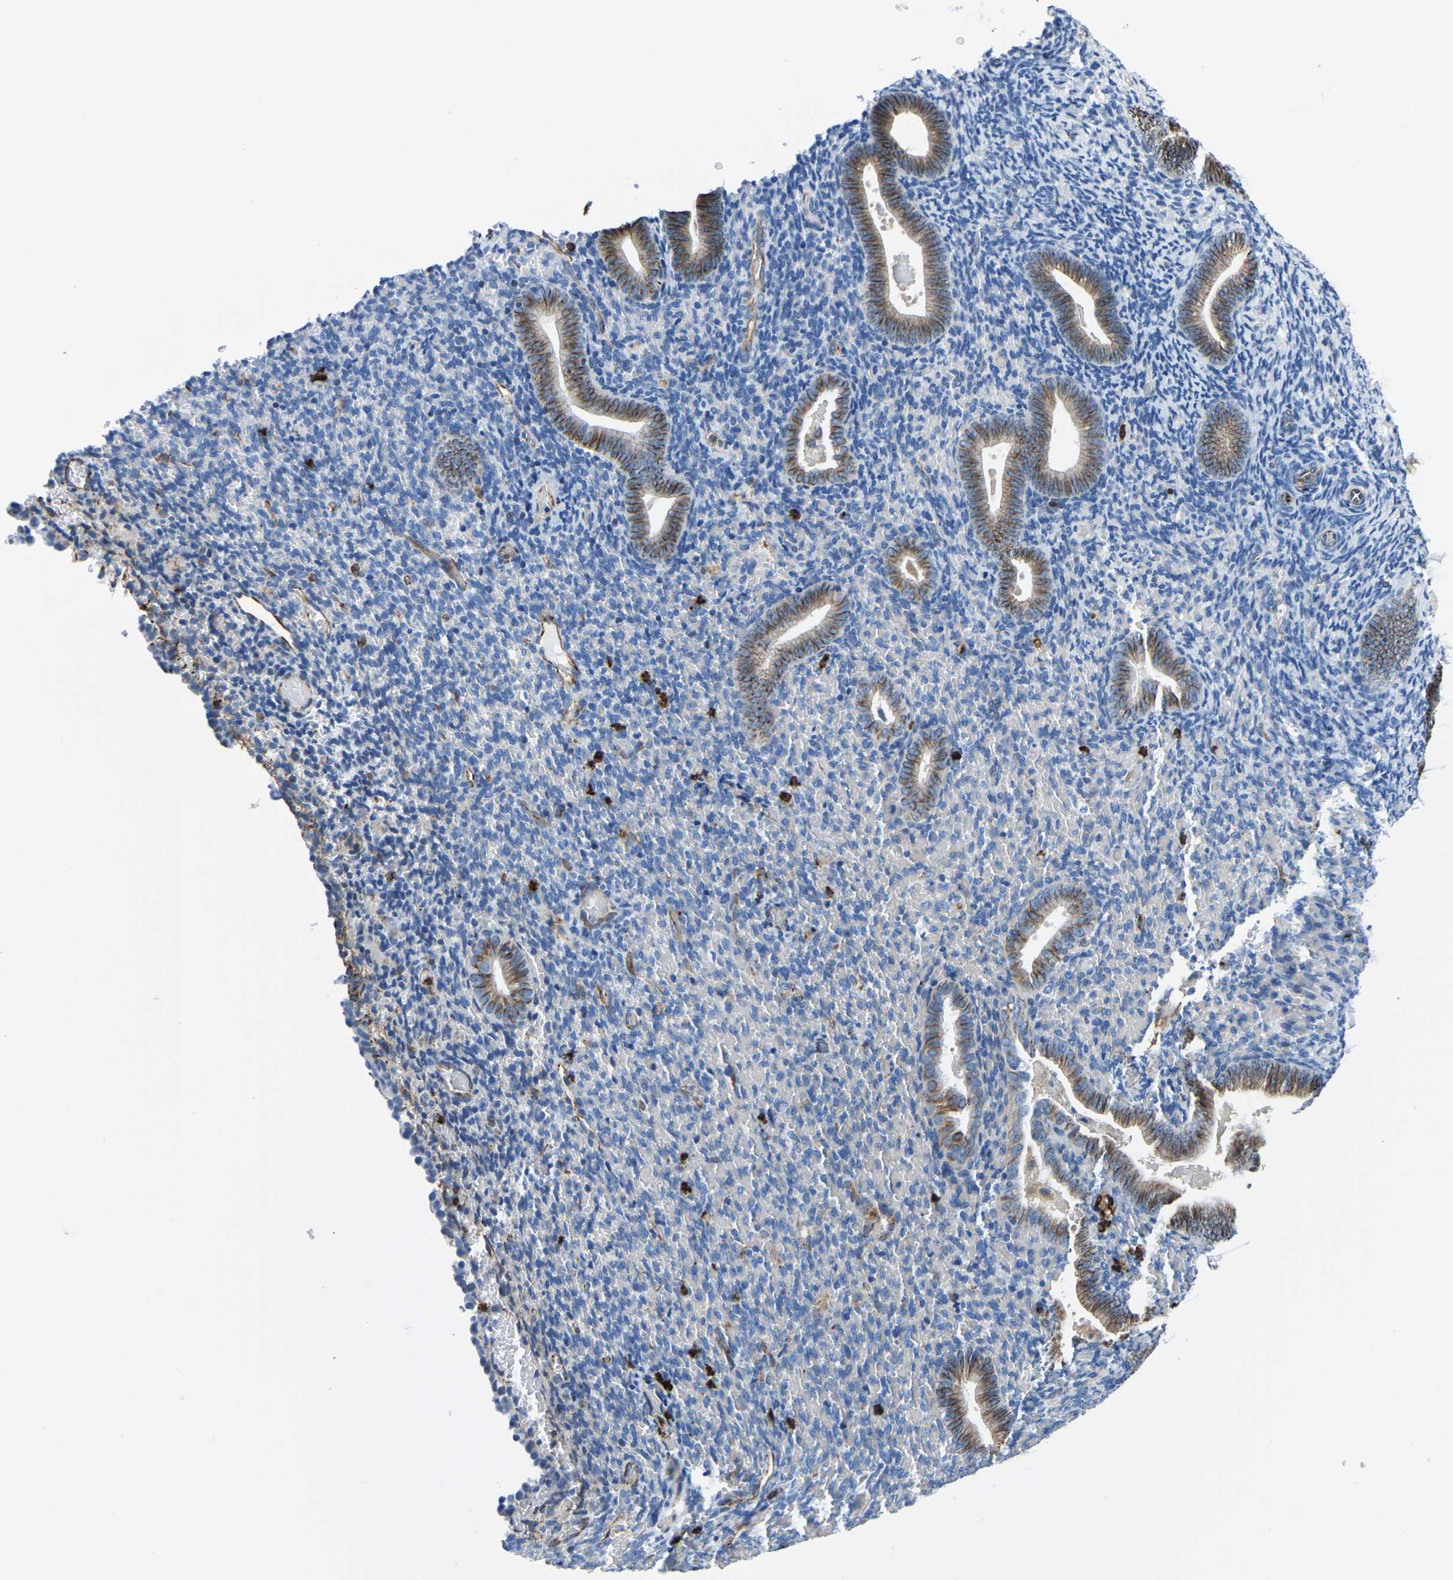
{"staining": {"intensity": "negative", "quantity": "none", "location": "none"}, "tissue": "endometrium", "cell_type": "Cells in endometrial stroma", "image_type": "normal", "snomed": [{"axis": "morphology", "description": "Normal tissue, NOS"}, {"axis": "topography", "description": "Endometrium"}], "caption": "Immunohistochemical staining of normal human endometrium reveals no significant expression in cells in endometrial stroma.", "gene": "MS4A3", "patient": {"sex": "female", "age": 51}}